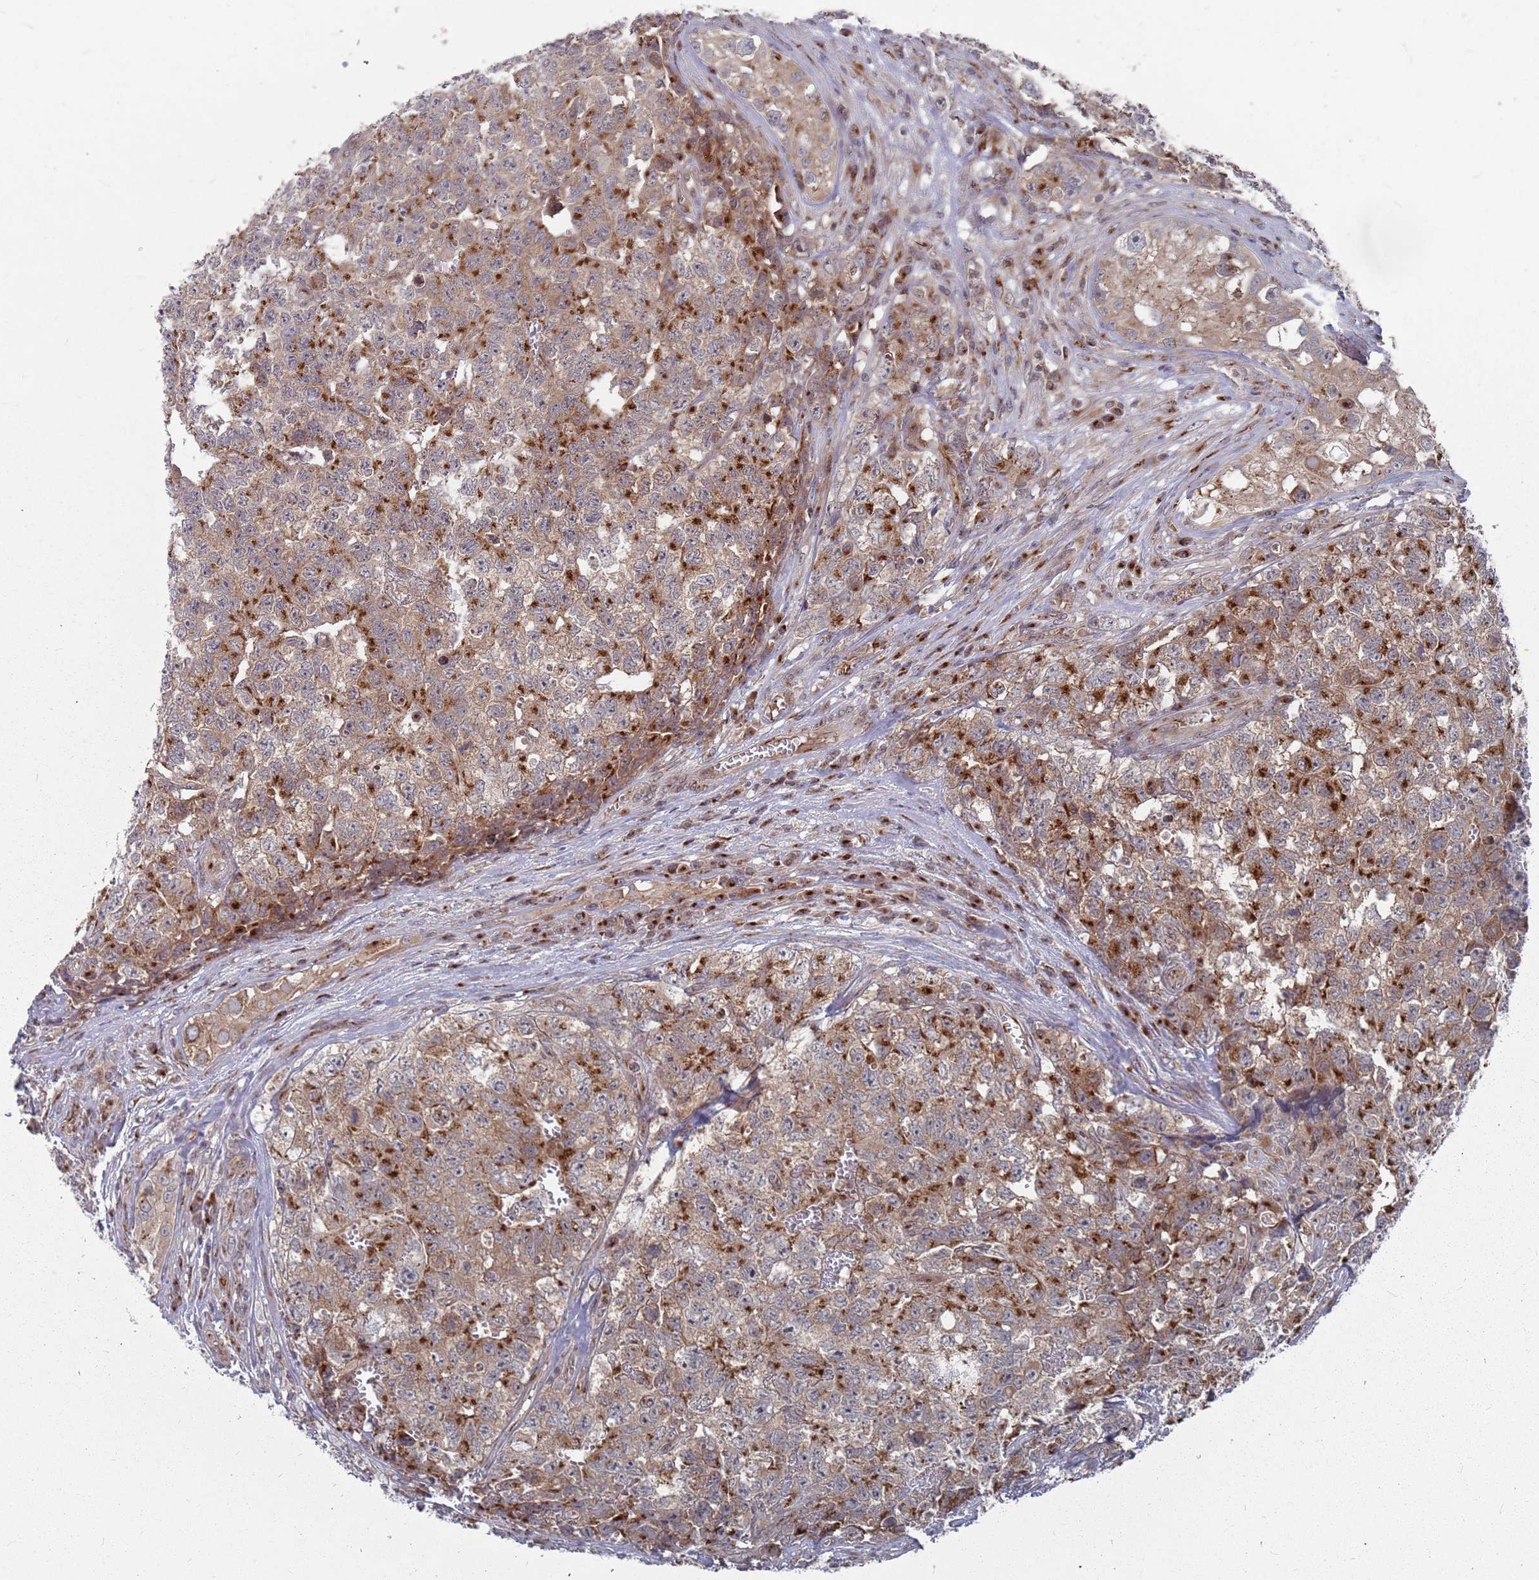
{"staining": {"intensity": "moderate", "quantity": ">75%", "location": "cytoplasmic/membranous"}, "tissue": "testis cancer", "cell_type": "Tumor cells", "image_type": "cancer", "snomed": [{"axis": "morphology", "description": "Carcinoma, Embryonal, NOS"}, {"axis": "topography", "description": "Testis"}], "caption": "Immunohistochemistry (IHC) (DAB (3,3'-diaminobenzidine)) staining of testis embryonal carcinoma demonstrates moderate cytoplasmic/membranous protein staining in approximately >75% of tumor cells. Using DAB (3,3'-diaminobenzidine) (brown) and hematoxylin (blue) stains, captured at high magnification using brightfield microscopy.", "gene": "FMO4", "patient": {"sex": "male", "age": 31}}